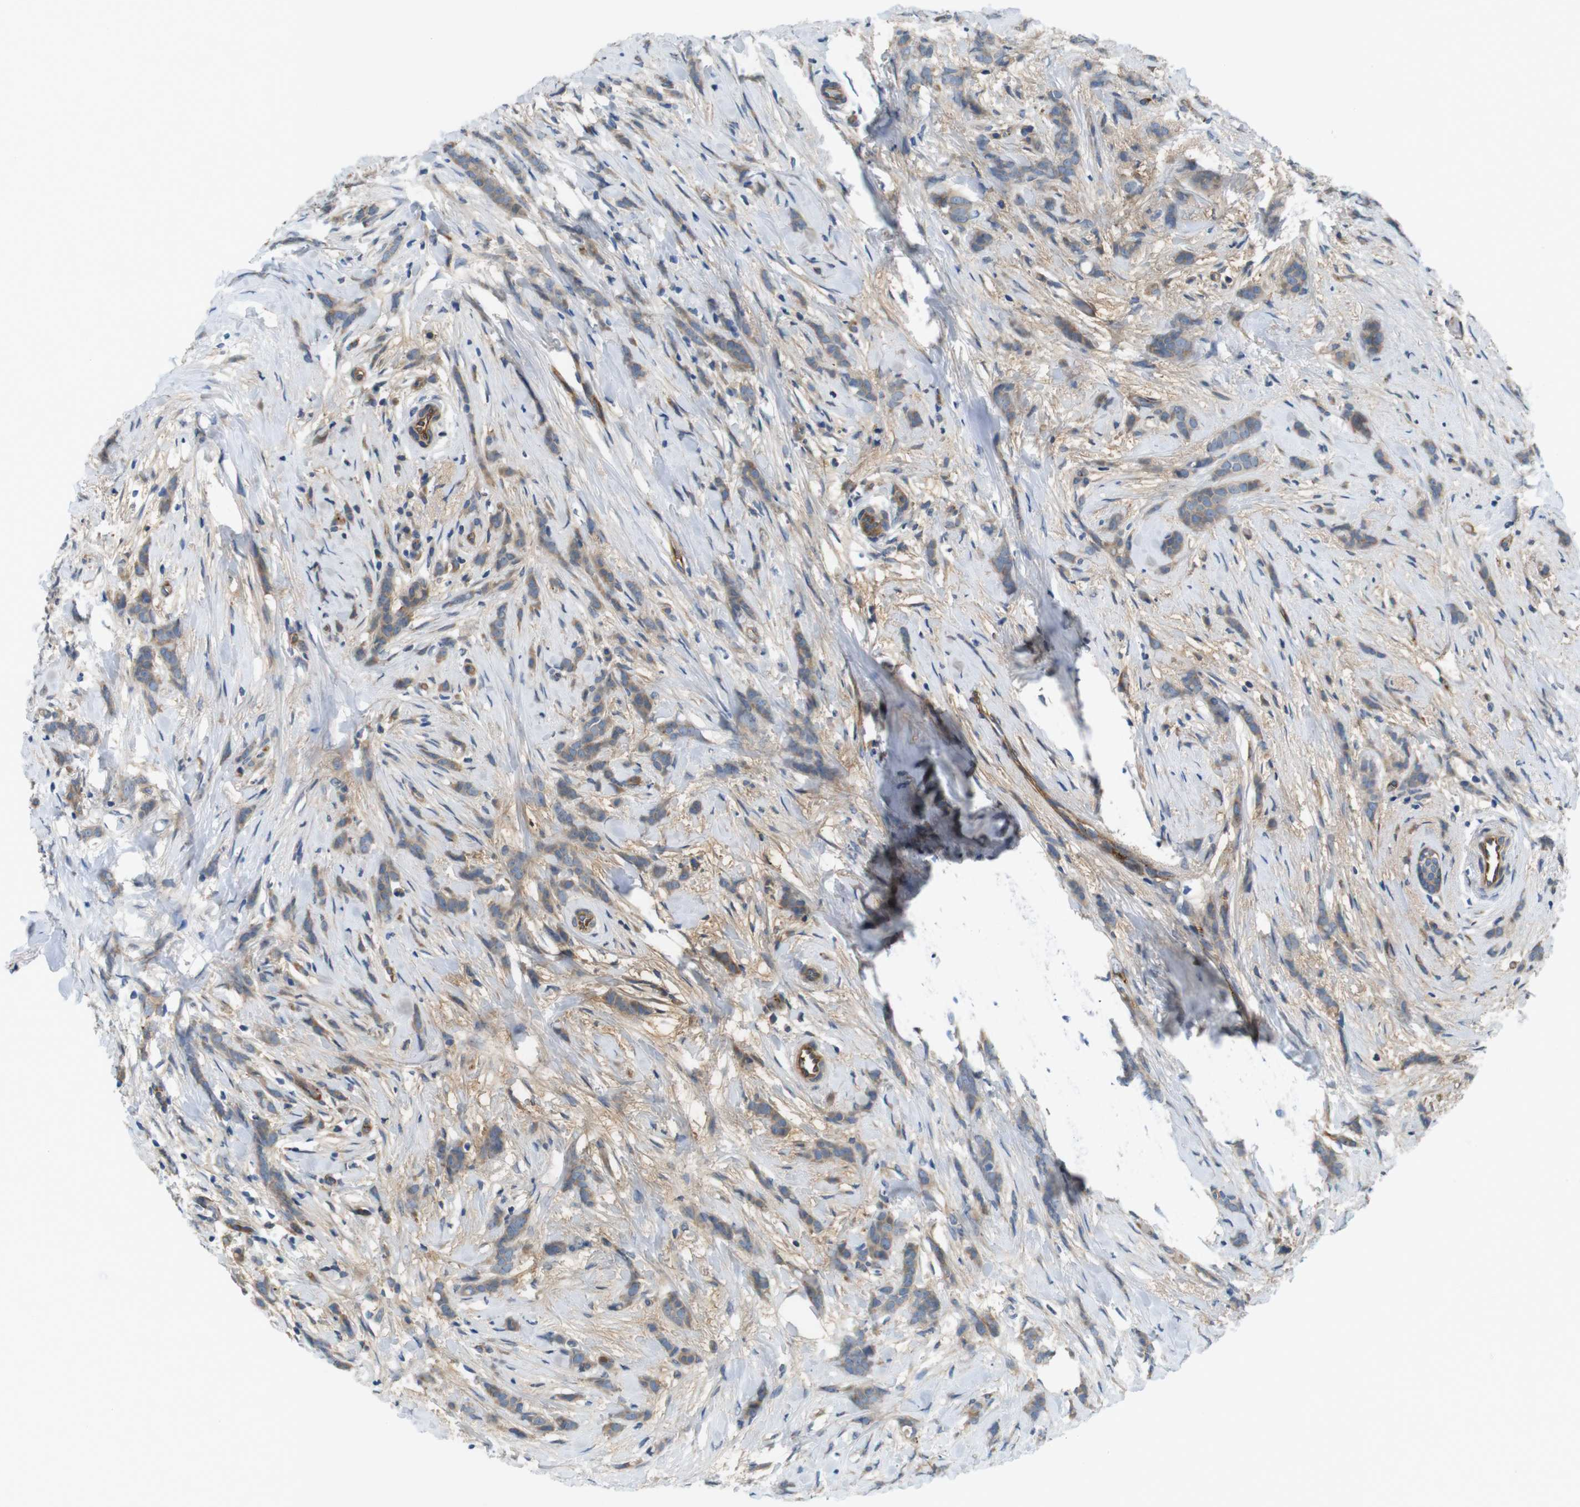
{"staining": {"intensity": "weak", "quantity": ">75%", "location": "cytoplasmic/membranous"}, "tissue": "breast cancer", "cell_type": "Tumor cells", "image_type": "cancer", "snomed": [{"axis": "morphology", "description": "Lobular carcinoma, in situ"}, {"axis": "morphology", "description": "Lobular carcinoma"}, {"axis": "topography", "description": "Breast"}], "caption": "Weak cytoplasmic/membranous protein expression is appreciated in approximately >75% of tumor cells in breast lobular carcinoma in situ. The protein is stained brown, and the nuclei are stained in blue (DAB (3,3'-diaminobenzidine) IHC with brightfield microscopy, high magnification).", "gene": "BVES", "patient": {"sex": "female", "age": 41}}